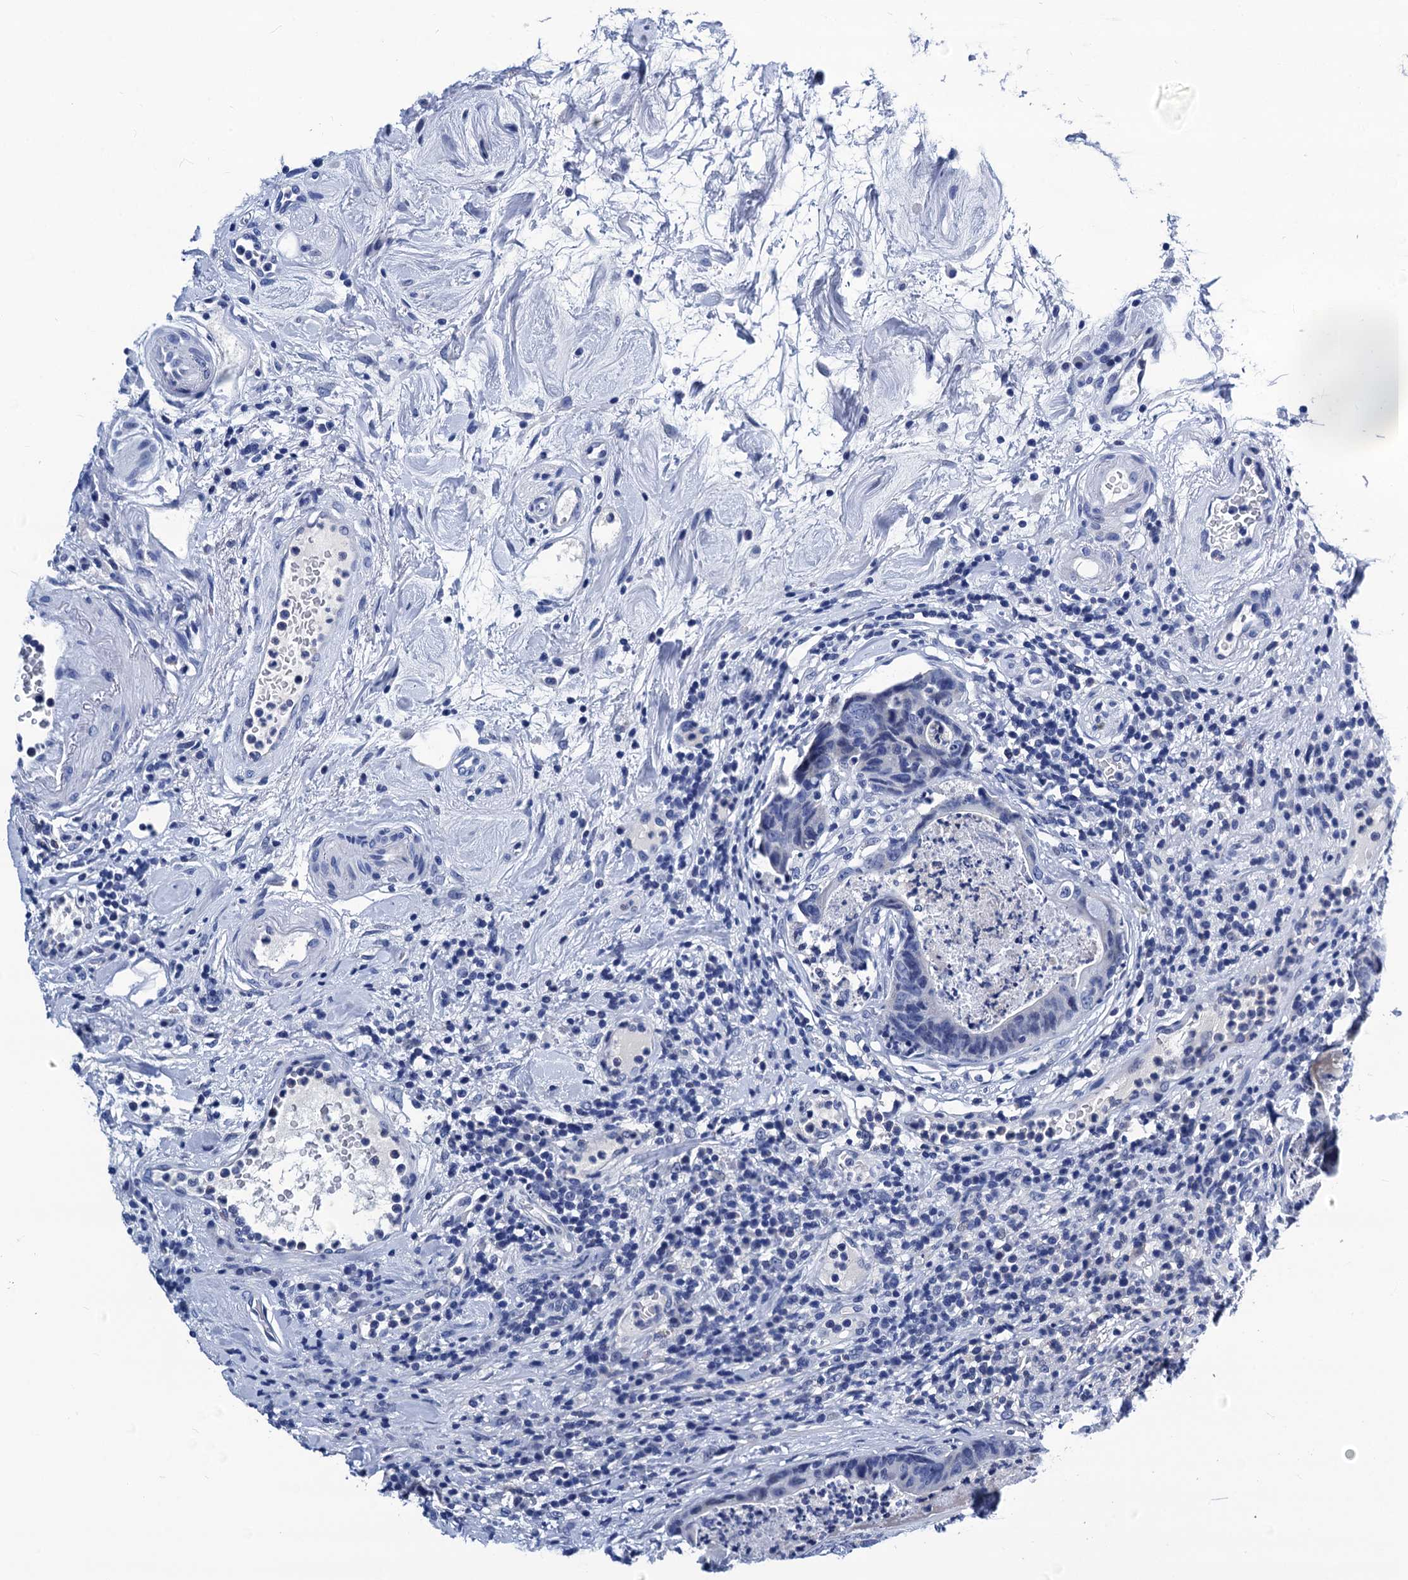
{"staining": {"intensity": "negative", "quantity": "none", "location": "none"}, "tissue": "colorectal cancer", "cell_type": "Tumor cells", "image_type": "cancer", "snomed": [{"axis": "morphology", "description": "Adenocarcinoma, NOS"}, {"axis": "topography", "description": "Colon"}], "caption": "Tumor cells show no significant positivity in colorectal cancer (adenocarcinoma).", "gene": "LRRC30", "patient": {"sex": "female", "age": 82}}